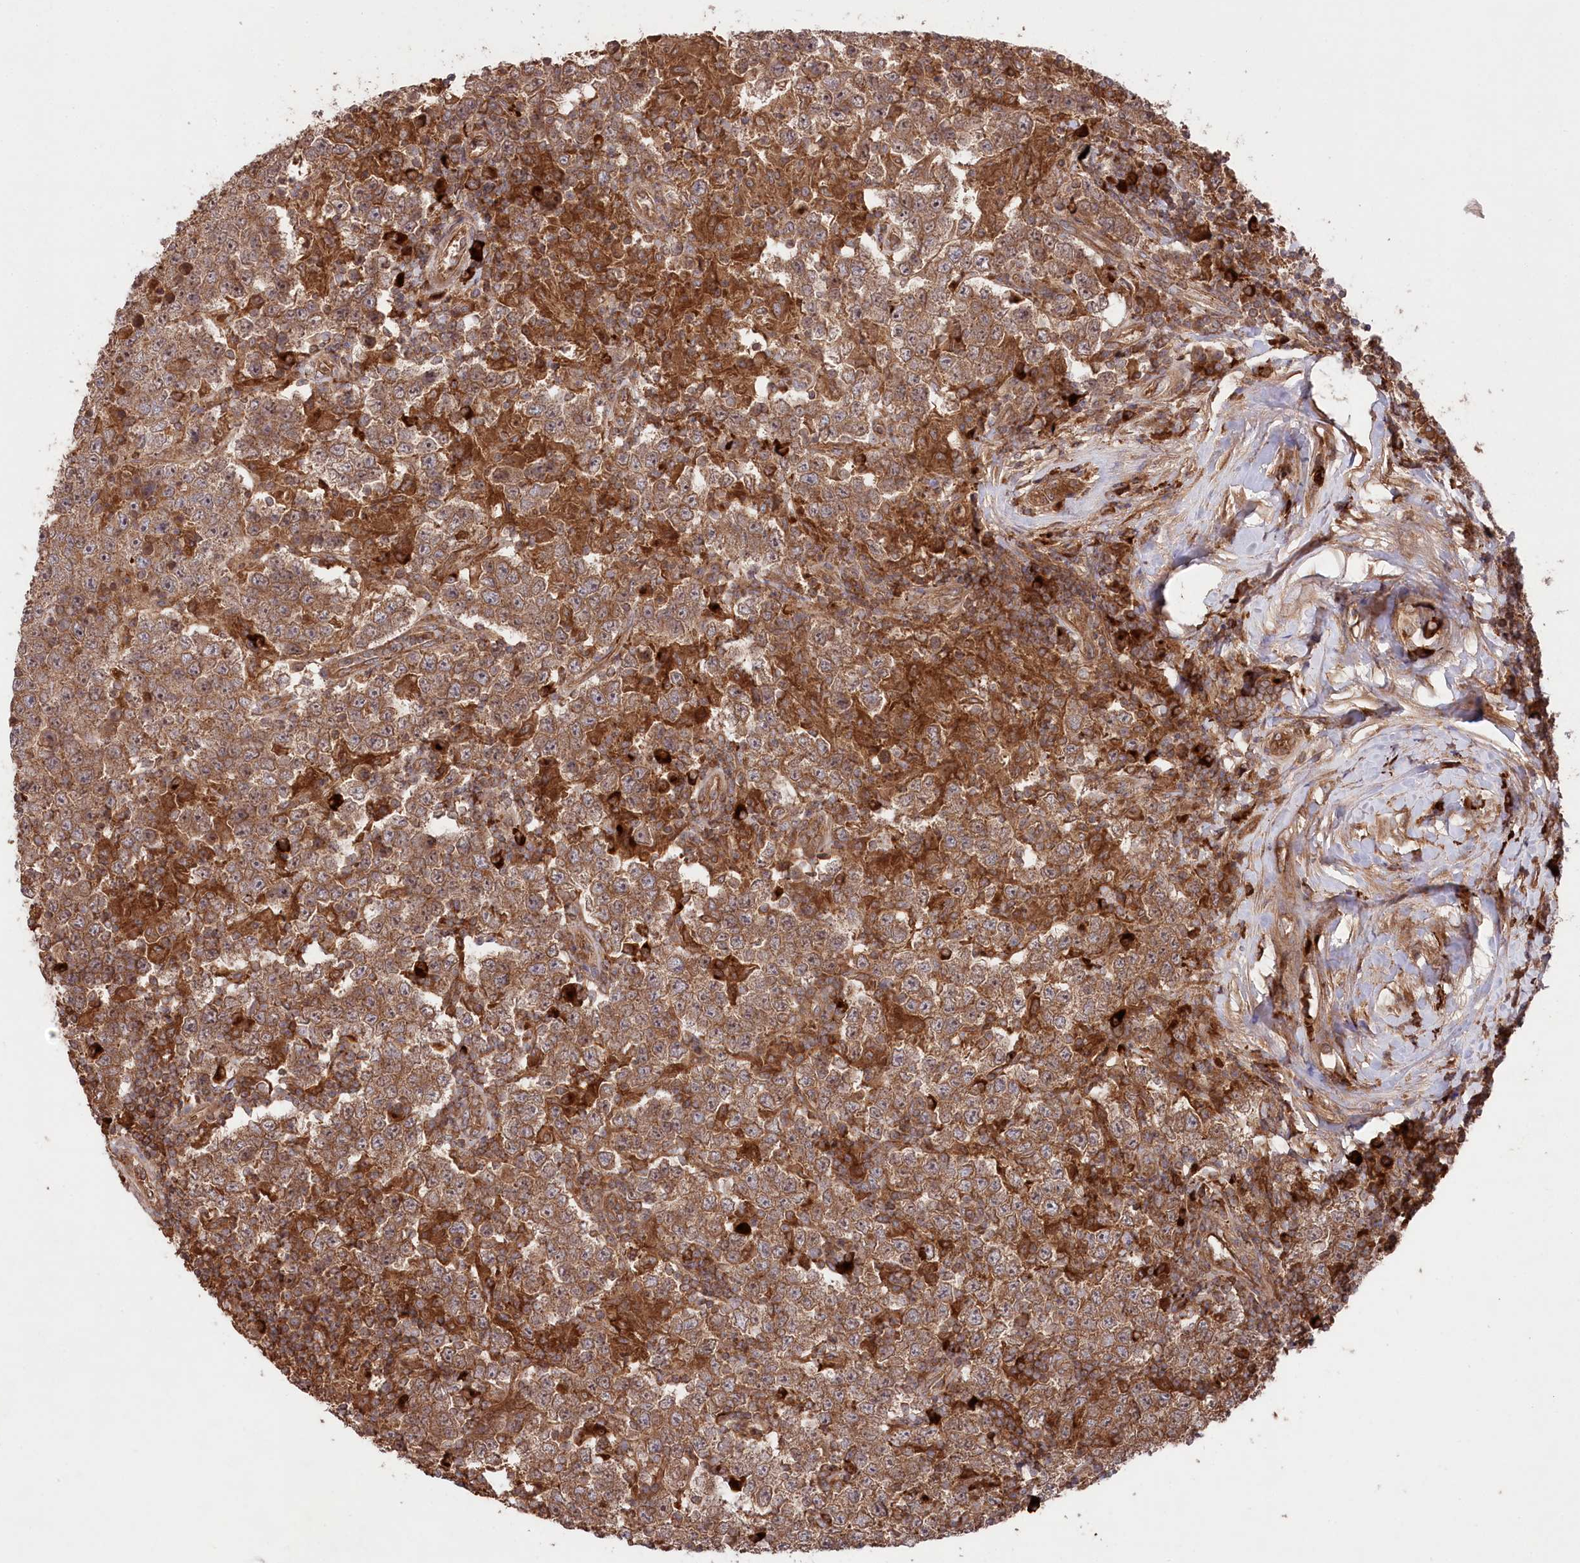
{"staining": {"intensity": "strong", "quantity": ">75%", "location": "cytoplasmic/membranous"}, "tissue": "testis cancer", "cell_type": "Tumor cells", "image_type": "cancer", "snomed": [{"axis": "morphology", "description": "Normal tissue, NOS"}, {"axis": "morphology", "description": "Urothelial carcinoma, High grade"}, {"axis": "morphology", "description": "Seminoma, NOS"}, {"axis": "morphology", "description": "Carcinoma, Embryonal, NOS"}, {"axis": "topography", "description": "Urinary bladder"}, {"axis": "topography", "description": "Testis"}], "caption": "DAB (3,3'-diaminobenzidine) immunohistochemical staining of testis cancer (embryonal carcinoma) displays strong cytoplasmic/membranous protein expression in approximately >75% of tumor cells.", "gene": "PPP1R21", "patient": {"sex": "male", "age": 41}}